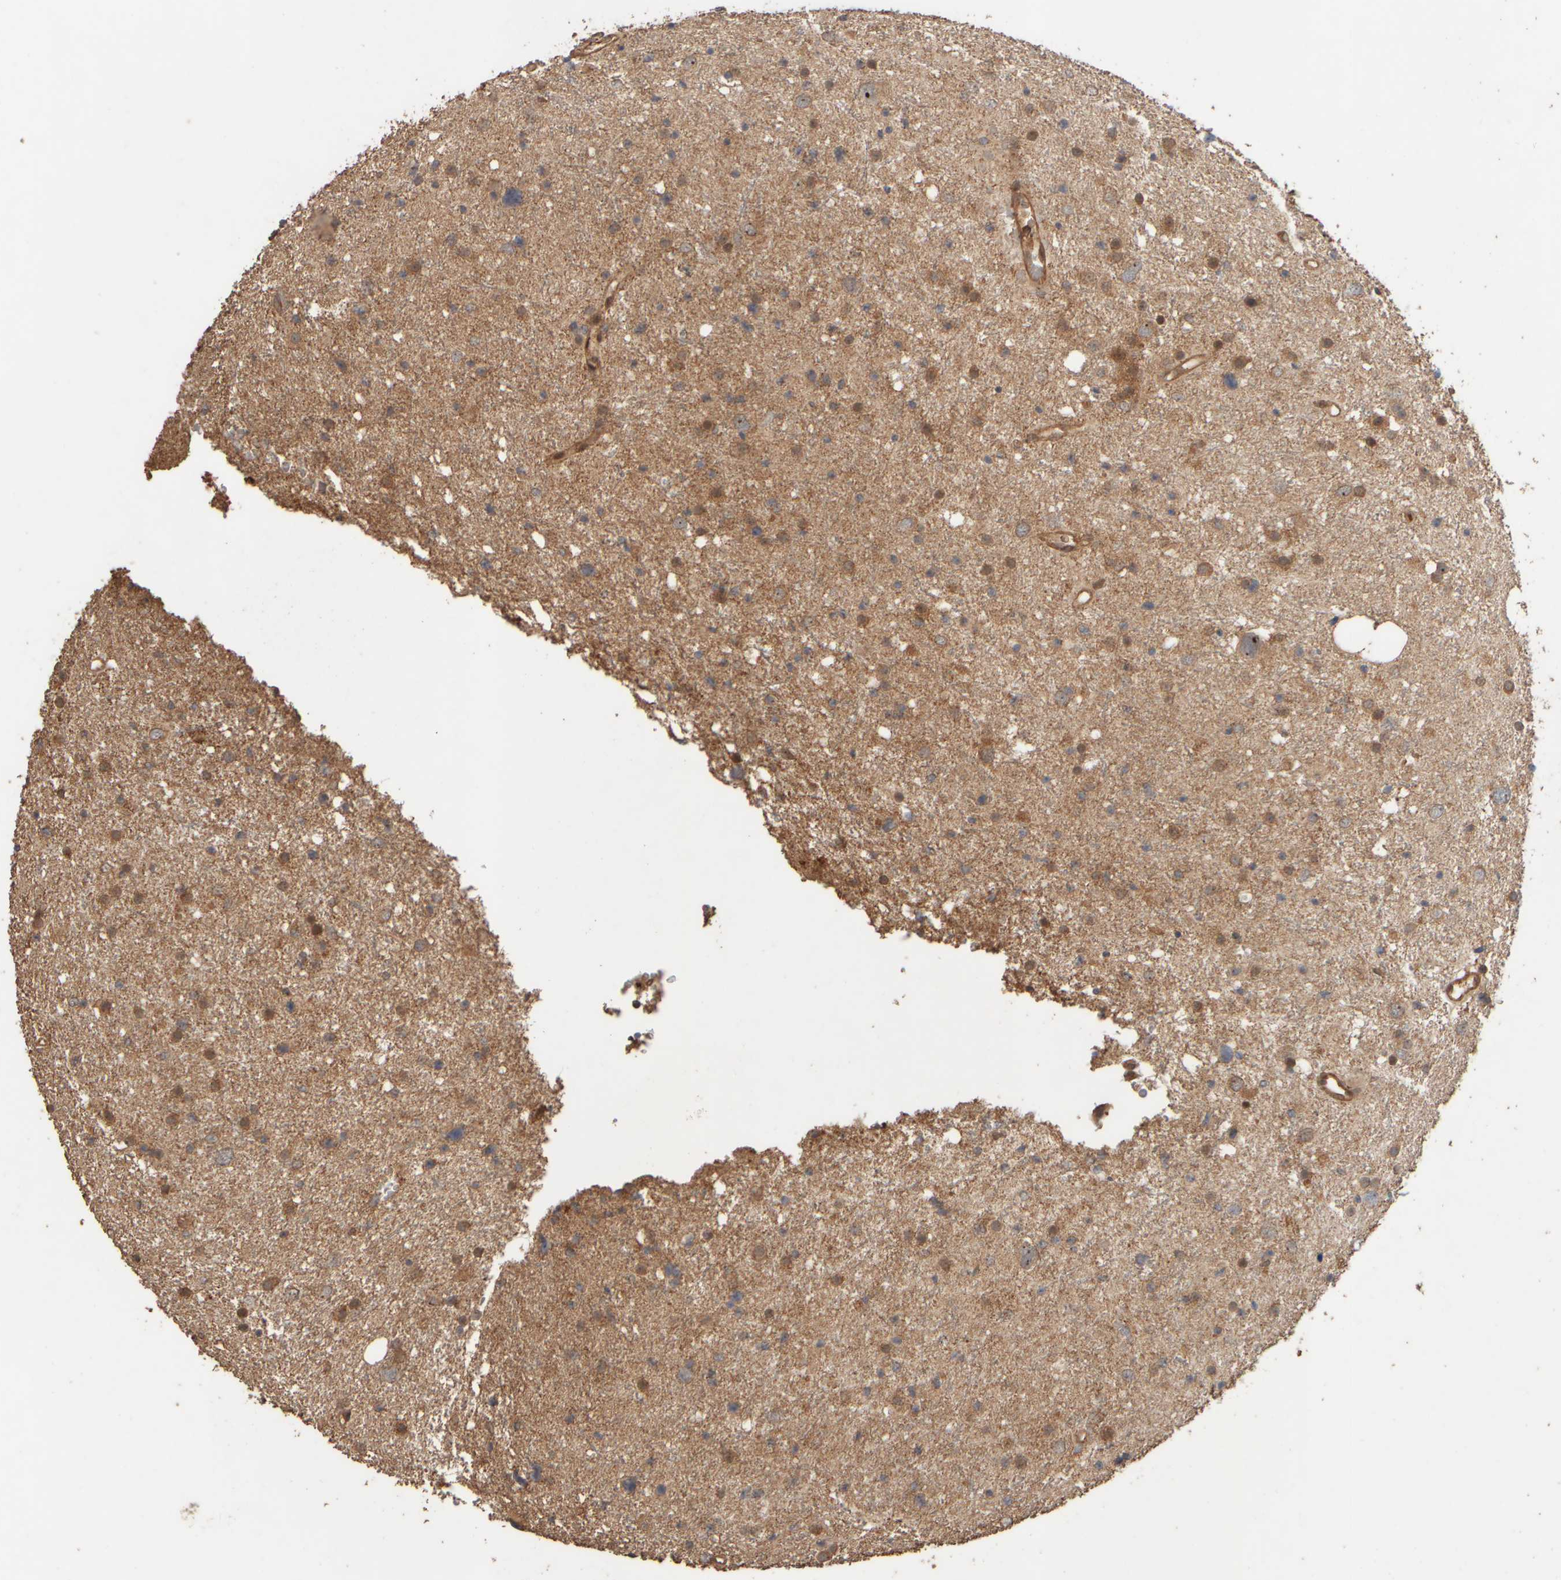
{"staining": {"intensity": "moderate", "quantity": "25%-75%", "location": "cytoplasmic/membranous,nuclear"}, "tissue": "glioma", "cell_type": "Tumor cells", "image_type": "cancer", "snomed": [{"axis": "morphology", "description": "Glioma, malignant, Low grade"}, {"axis": "topography", "description": "Brain"}], "caption": "Approximately 25%-75% of tumor cells in glioma show moderate cytoplasmic/membranous and nuclear protein expression as visualized by brown immunohistochemical staining.", "gene": "SPHK1", "patient": {"sex": "female", "age": 37}}